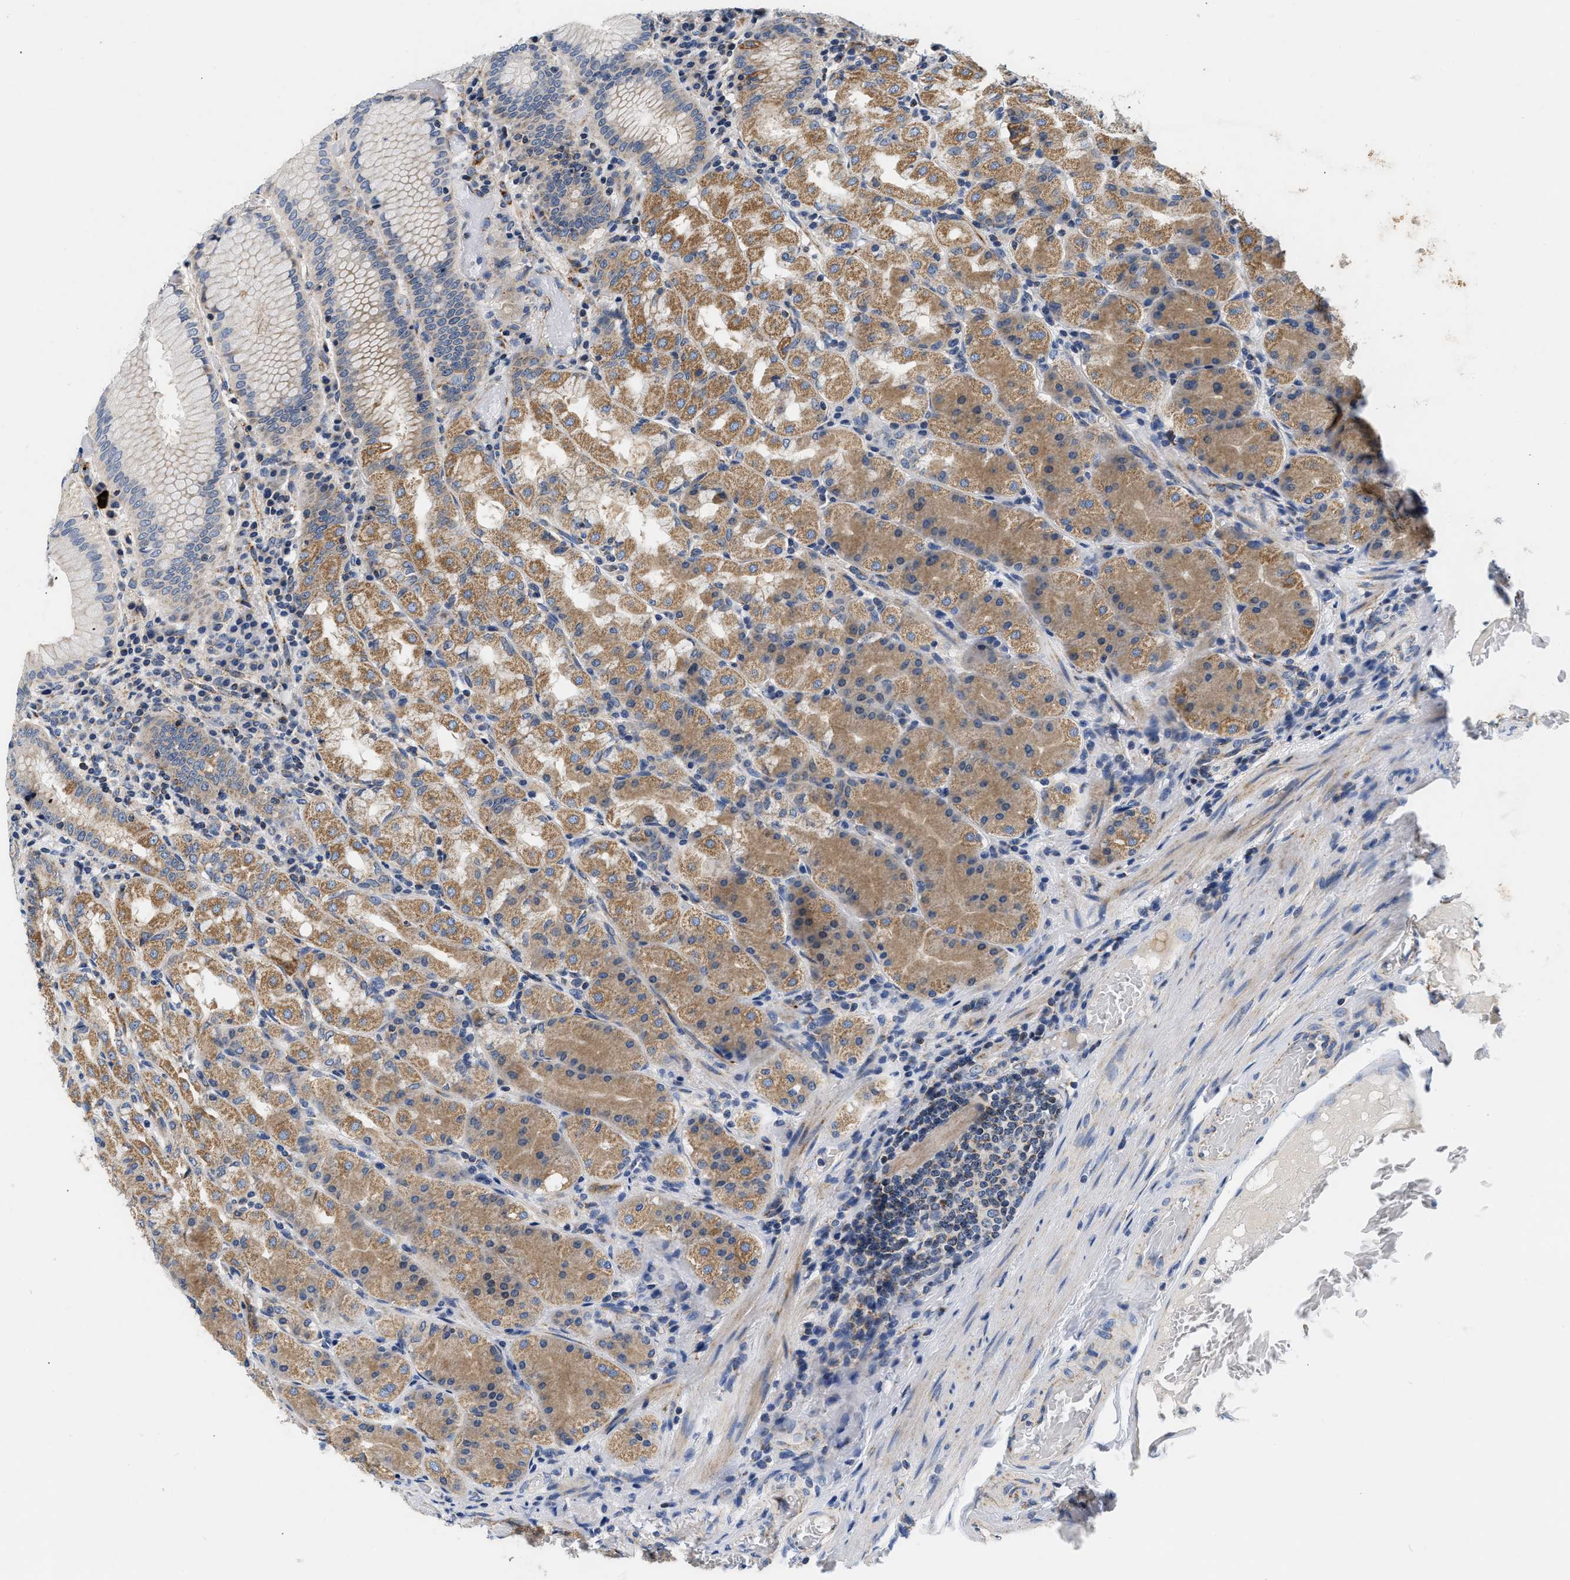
{"staining": {"intensity": "moderate", "quantity": "25%-75%", "location": "cytoplasmic/membranous"}, "tissue": "stomach", "cell_type": "Glandular cells", "image_type": "normal", "snomed": [{"axis": "morphology", "description": "Normal tissue, NOS"}, {"axis": "topography", "description": "Stomach"}, {"axis": "topography", "description": "Stomach, lower"}], "caption": "Stomach was stained to show a protein in brown. There is medium levels of moderate cytoplasmic/membranous positivity in about 25%-75% of glandular cells. (DAB IHC, brown staining for protein, blue staining for nuclei).", "gene": "PDP1", "patient": {"sex": "female", "age": 56}}